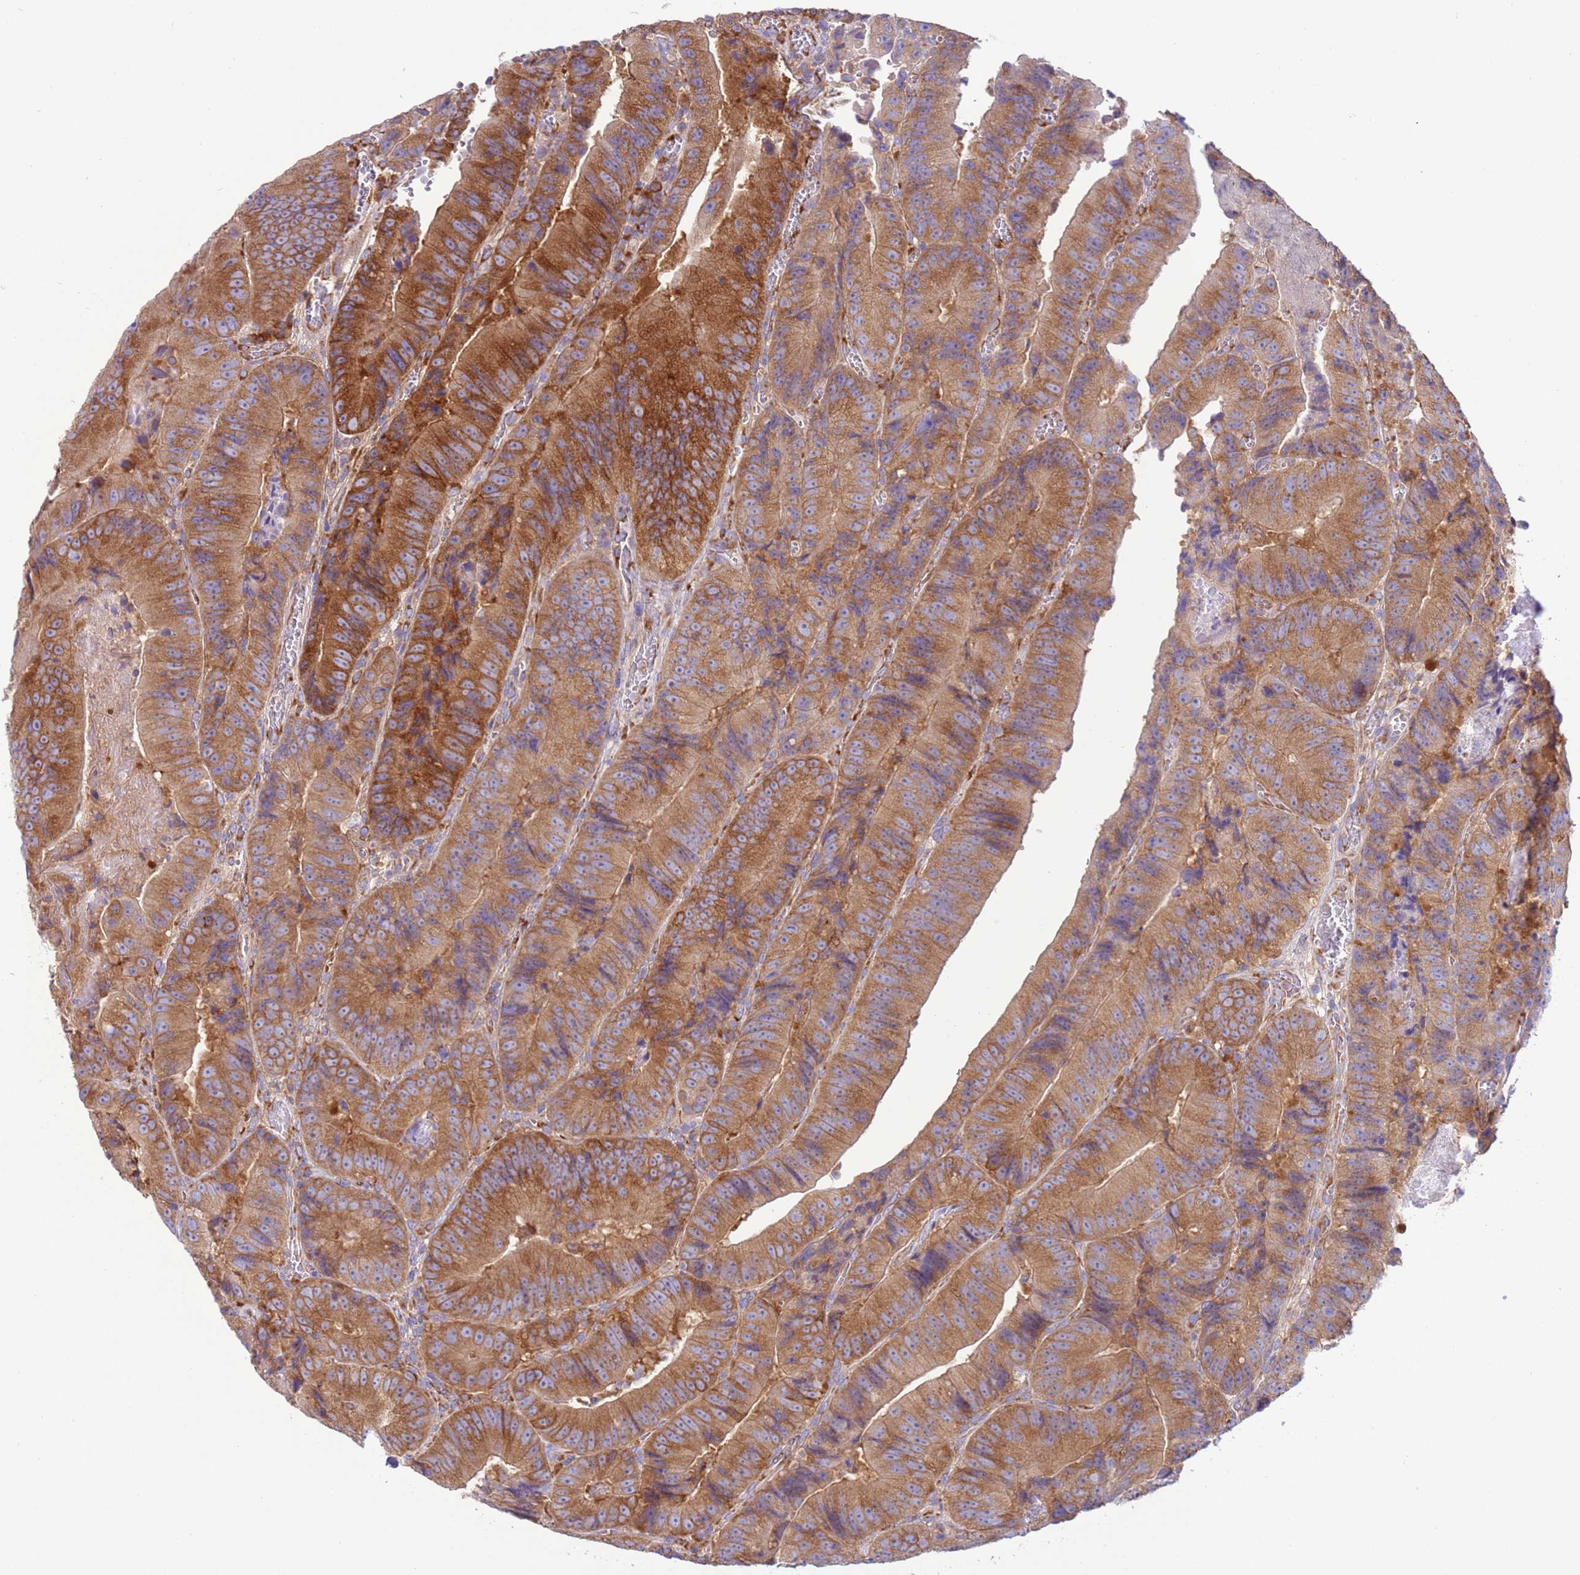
{"staining": {"intensity": "strong", "quantity": ">75%", "location": "cytoplasmic/membranous"}, "tissue": "colorectal cancer", "cell_type": "Tumor cells", "image_type": "cancer", "snomed": [{"axis": "morphology", "description": "Adenocarcinoma, NOS"}, {"axis": "topography", "description": "Colon"}], "caption": "IHC staining of colorectal adenocarcinoma, which shows high levels of strong cytoplasmic/membranous staining in about >75% of tumor cells indicating strong cytoplasmic/membranous protein expression. The staining was performed using DAB (brown) for protein detection and nuclei were counterstained in hematoxylin (blue).", "gene": "VARS1", "patient": {"sex": "female", "age": 86}}